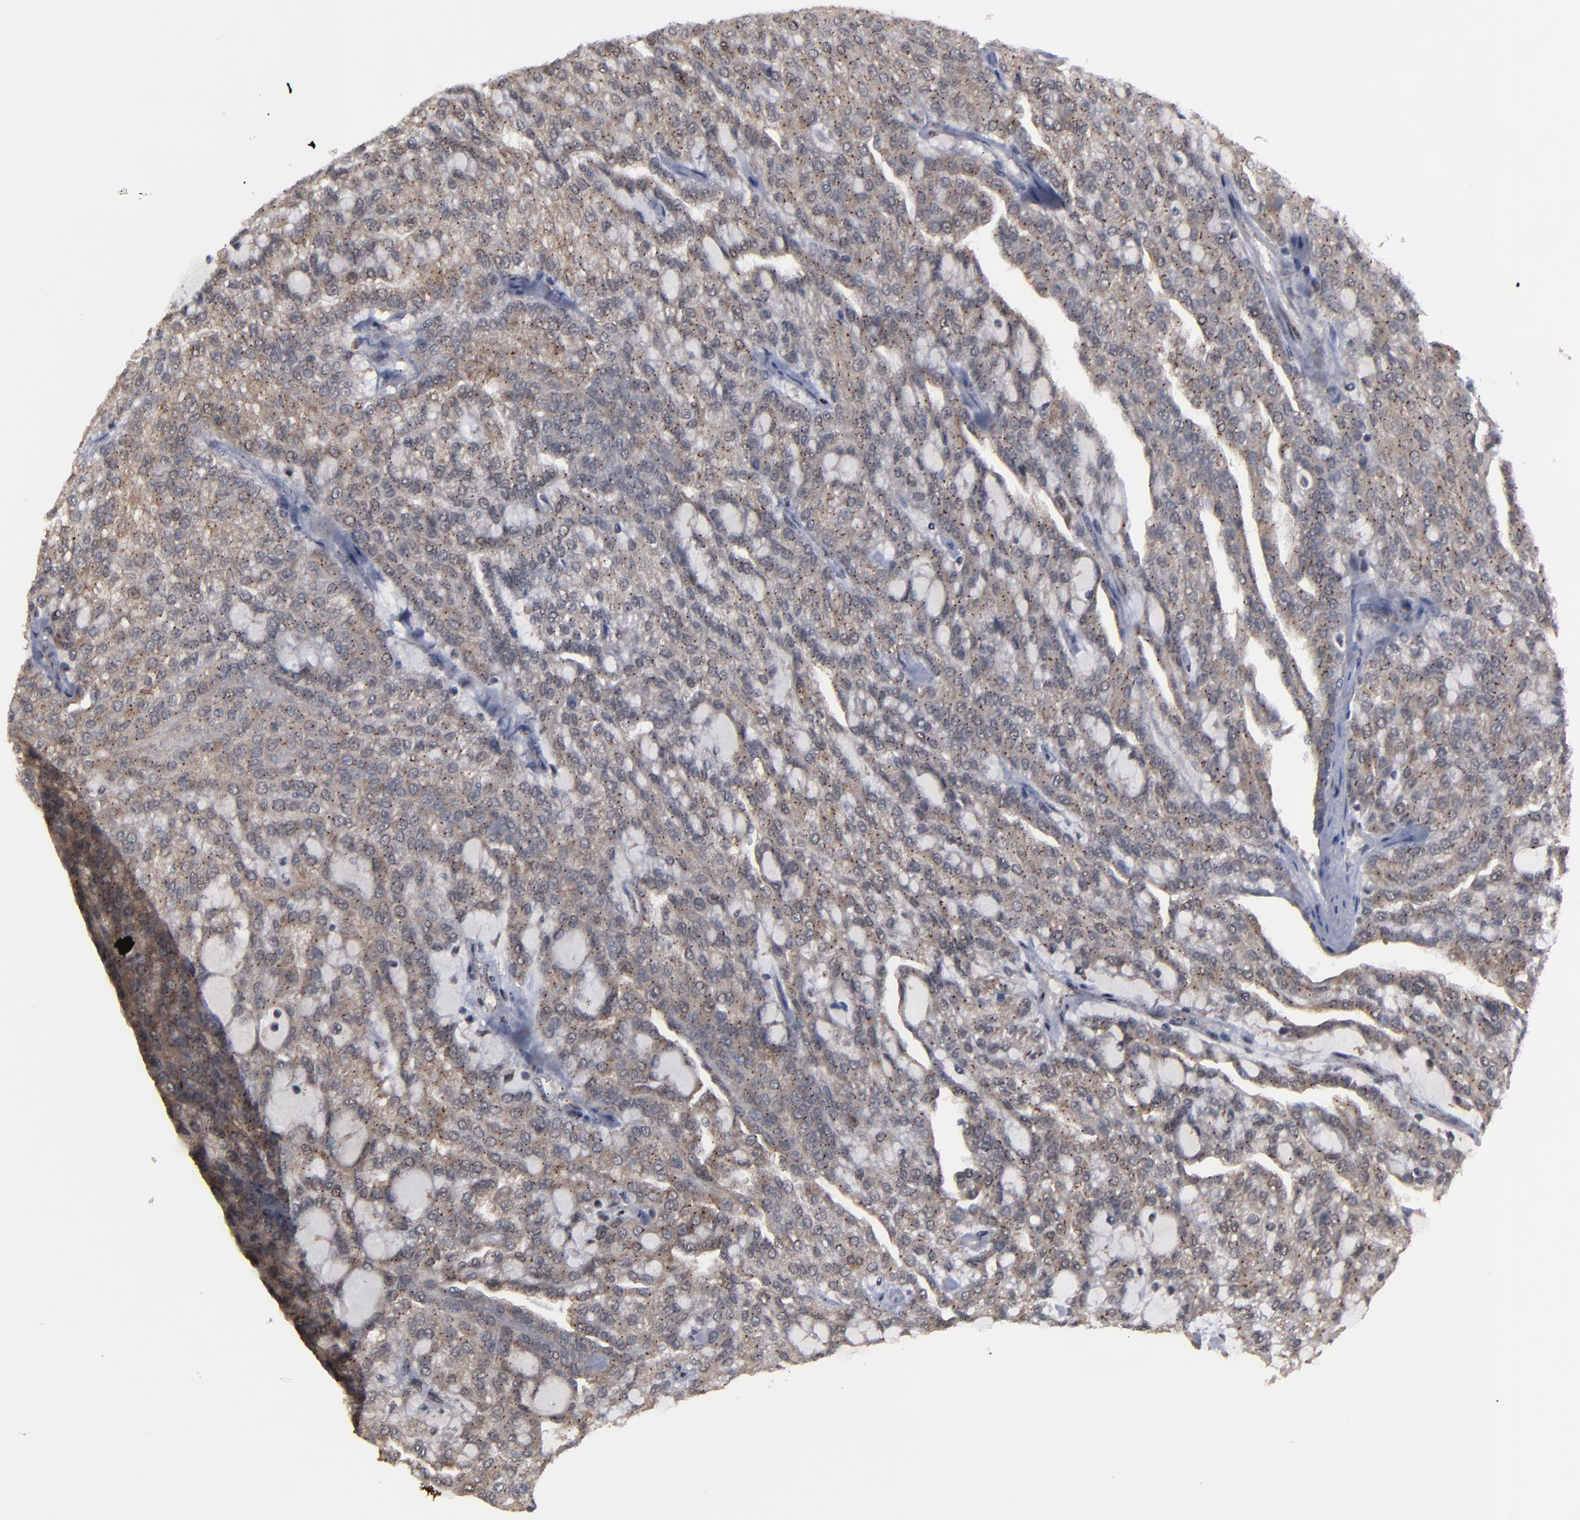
{"staining": {"intensity": "weak", "quantity": ">75%", "location": "cytoplasmic/membranous"}, "tissue": "renal cancer", "cell_type": "Tumor cells", "image_type": "cancer", "snomed": [{"axis": "morphology", "description": "Adenocarcinoma, NOS"}, {"axis": "topography", "description": "Kidney"}], "caption": "Immunohistochemical staining of adenocarcinoma (renal) displays weak cytoplasmic/membranous protein positivity in about >75% of tumor cells.", "gene": "KIAA2026", "patient": {"sex": "male", "age": 63}}